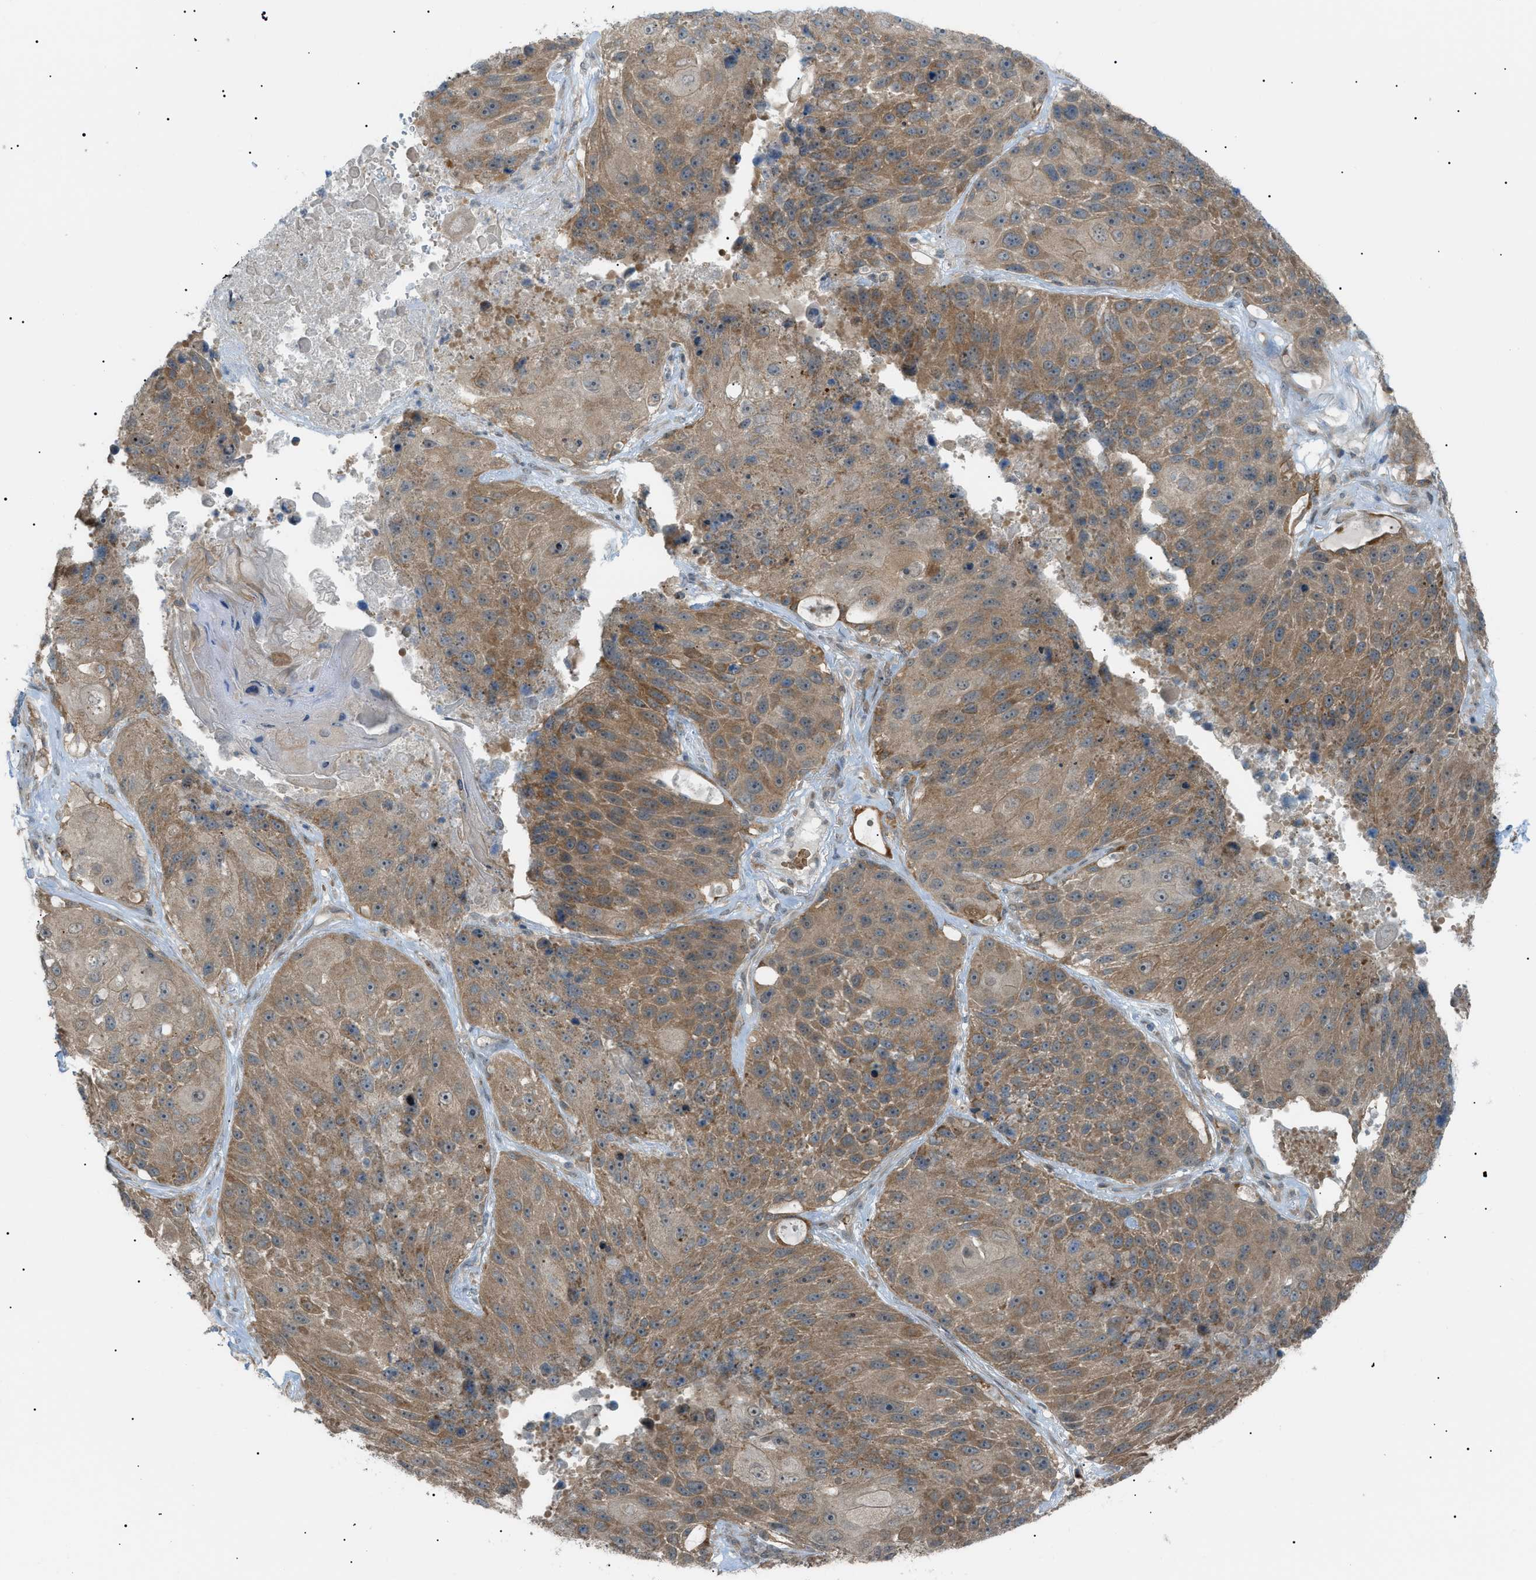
{"staining": {"intensity": "moderate", "quantity": ">75%", "location": "cytoplasmic/membranous"}, "tissue": "lung cancer", "cell_type": "Tumor cells", "image_type": "cancer", "snomed": [{"axis": "morphology", "description": "Squamous cell carcinoma, NOS"}, {"axis": "topography", "description": "Lung"}], "caption": "High-magnification brightfield microscopy of lung cancer (squamous cell carcinoma) stained with DAB (brown) and counterstained with hematoxylin (blue). tumor cells exhibit moderate cytoplasmic/membranous positivity is seen in about>75% of cells.", "gene": "LPIN2", "patient": {"sex": "male", "age": 61}}